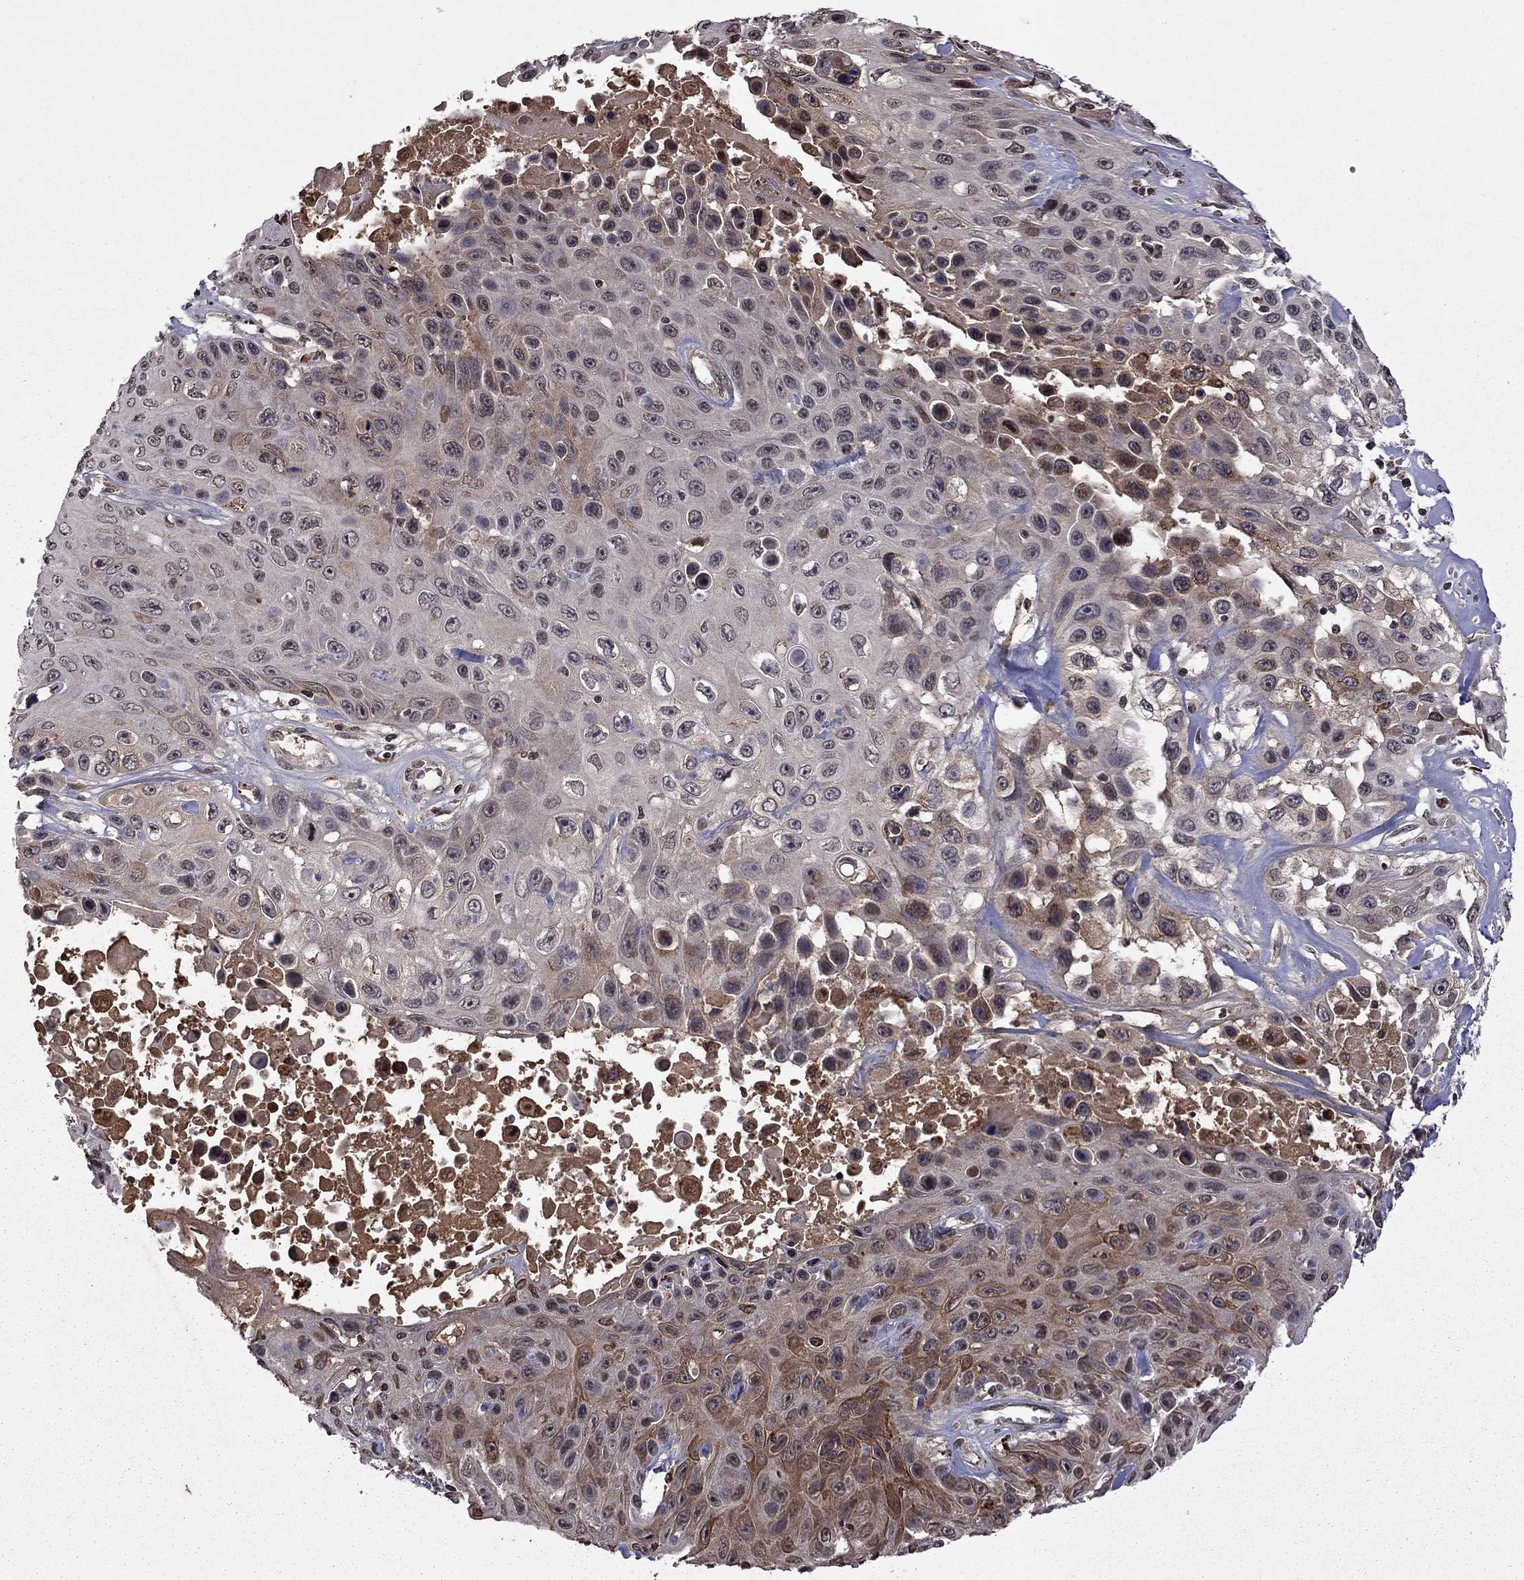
{"staining": {"intensity": "strong", "quantity": "<25%", "location": "cytoplasmic/membranous"}, "tissue": "skin cancer", "cell_type": "Tumor cells", "image_type": "cancer", "snomed": [{"axis": "morphology", "description": "Squamous cell carcinoma, NOS"}, {"axis": "topography", "description": "Skin"}], "caption": "Skin cancer tissue reveals strong cytoplasmic/membranous staining in approximately <25% of tumor cells", "gene": "NLGN1", "patient": {"sex": "male", "age": 82}}